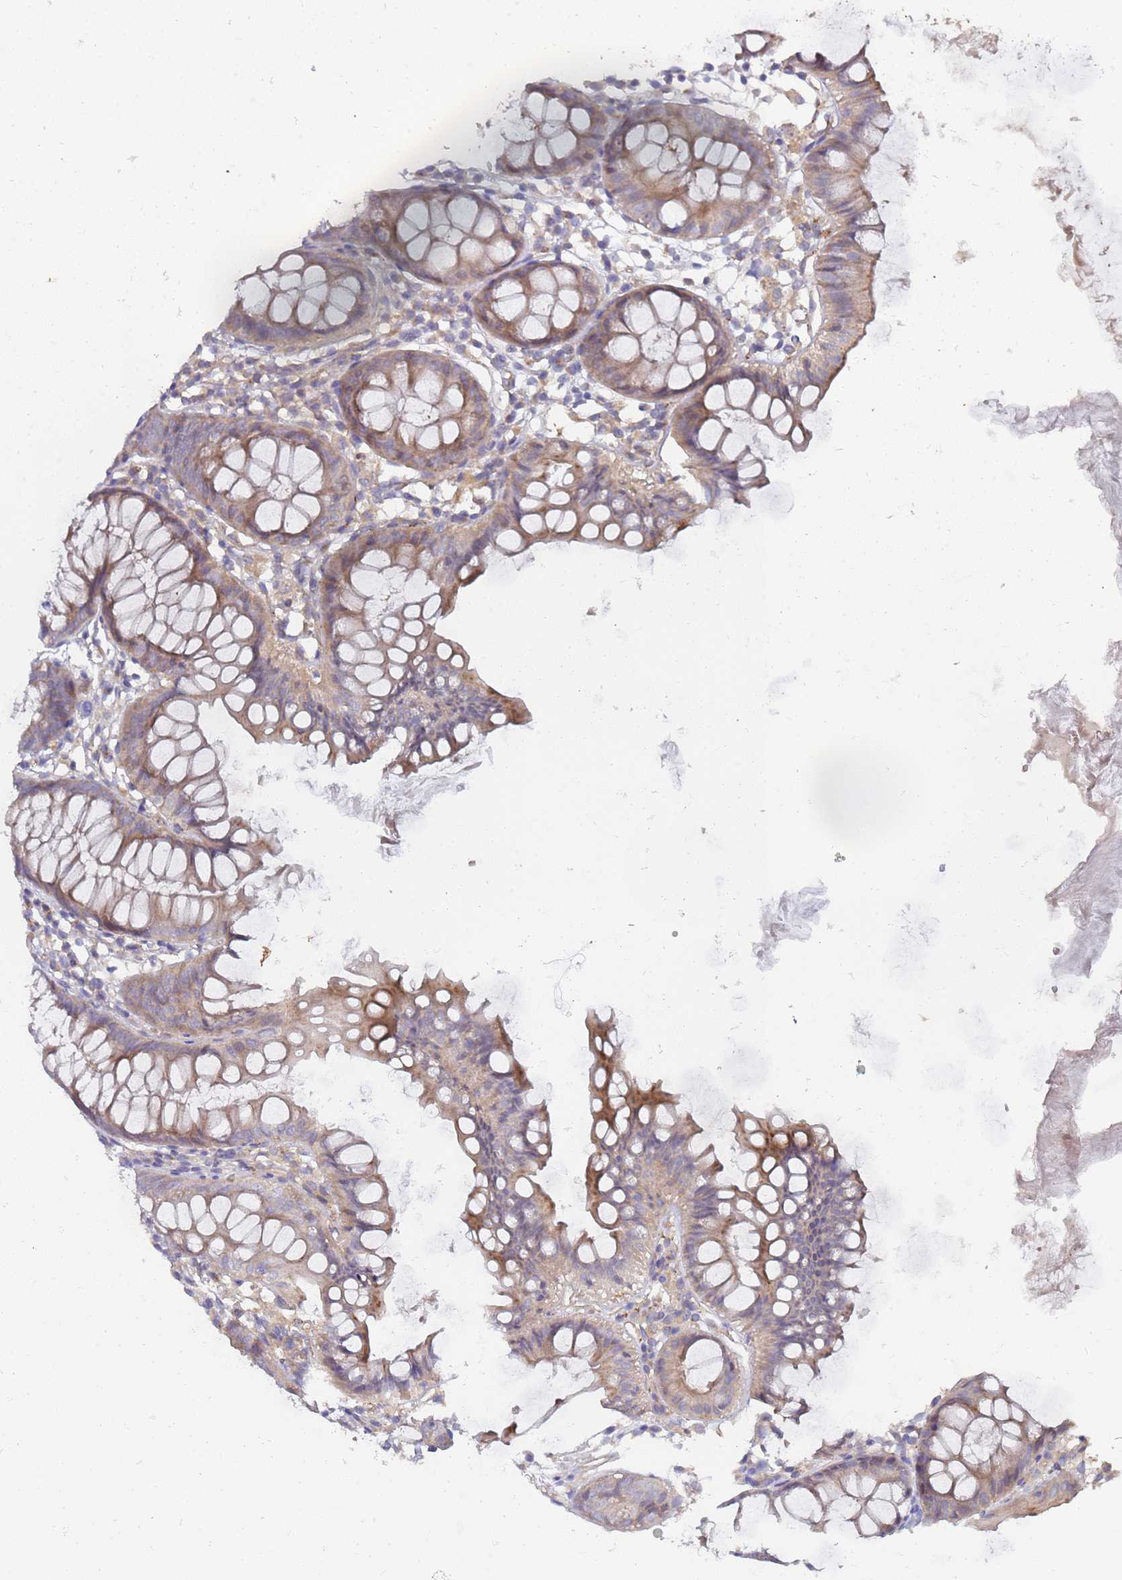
{"staining": {"intensity": "moderate", "quantity": "25%-75%", "location": "cytoplasmic/membranous"}, "tissue": "colon", "cell_type": "Endothelial cells", "image_type": "normal", "snomed": [{"axis": "morphology", "description": "Normal tissue, NOS"}, {"axis": "topography", "description": "Colon"}], "caption": "About 25%-75% of endothelial cells in normal human colon show moderate cytoplasmic/membranous protein positivity as visualized by brown immunohistochemical staining.", "gene": "ABCB6", "patient": {"sex": "female", "age": 84}}